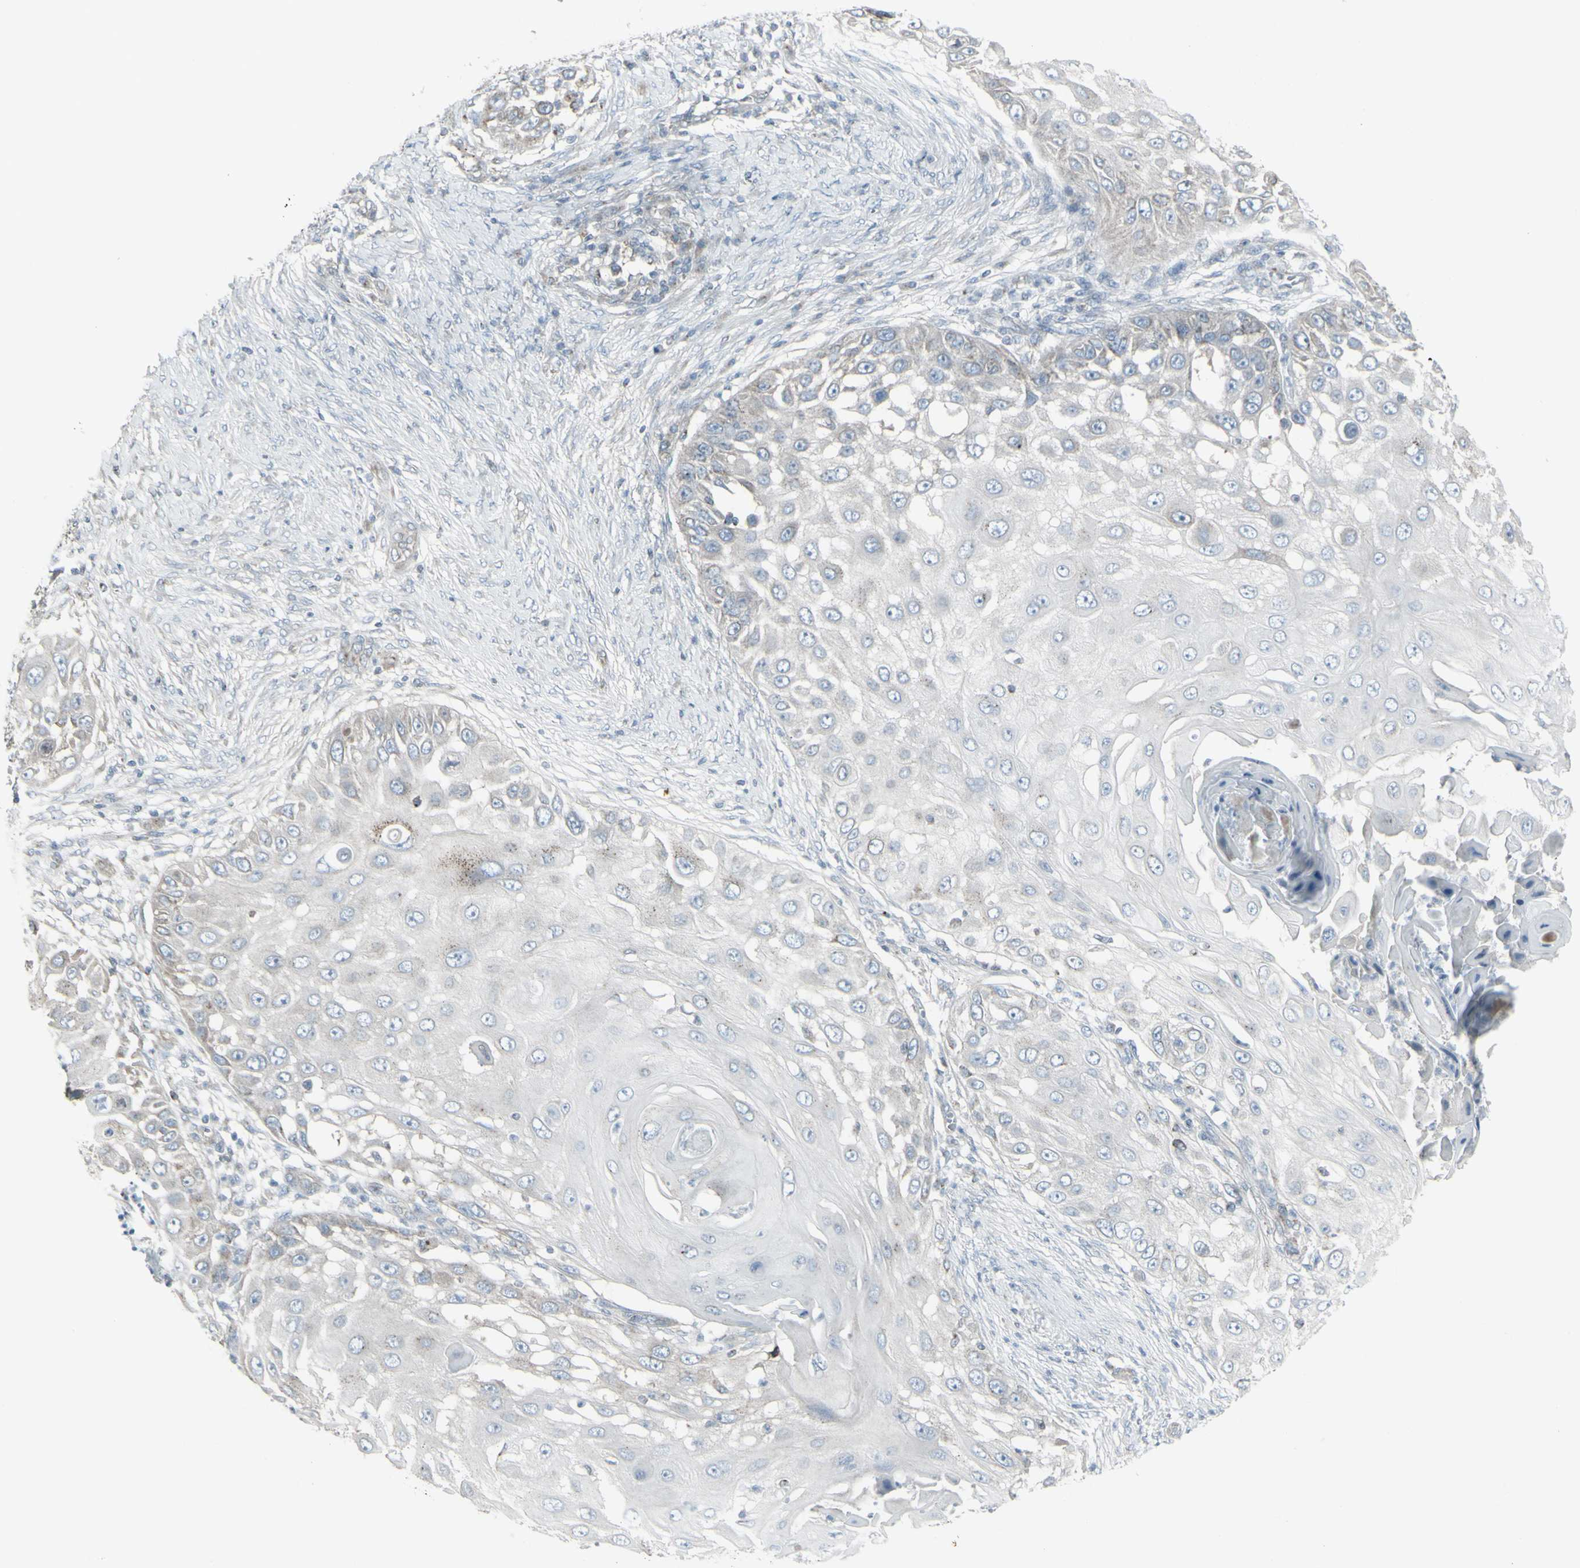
{"staining": {"intensity": "negative", "quantity": "none", "location": "none"}, "tissue": "skin cancer", "cell_type": "Tumor cells", "image_type": "cancer", "snomed": [{"axis": "morphology", "description": "Squamous cell carcinoma, NOS"}, {"axis": "topography", "description": "Skin"}], "caption": "A micrograph of human skin squamous cell carcinoma is negative for staining in tumor cells.", "gene": "GALNT6", "patient": {"sex": "female", "age": 44}}